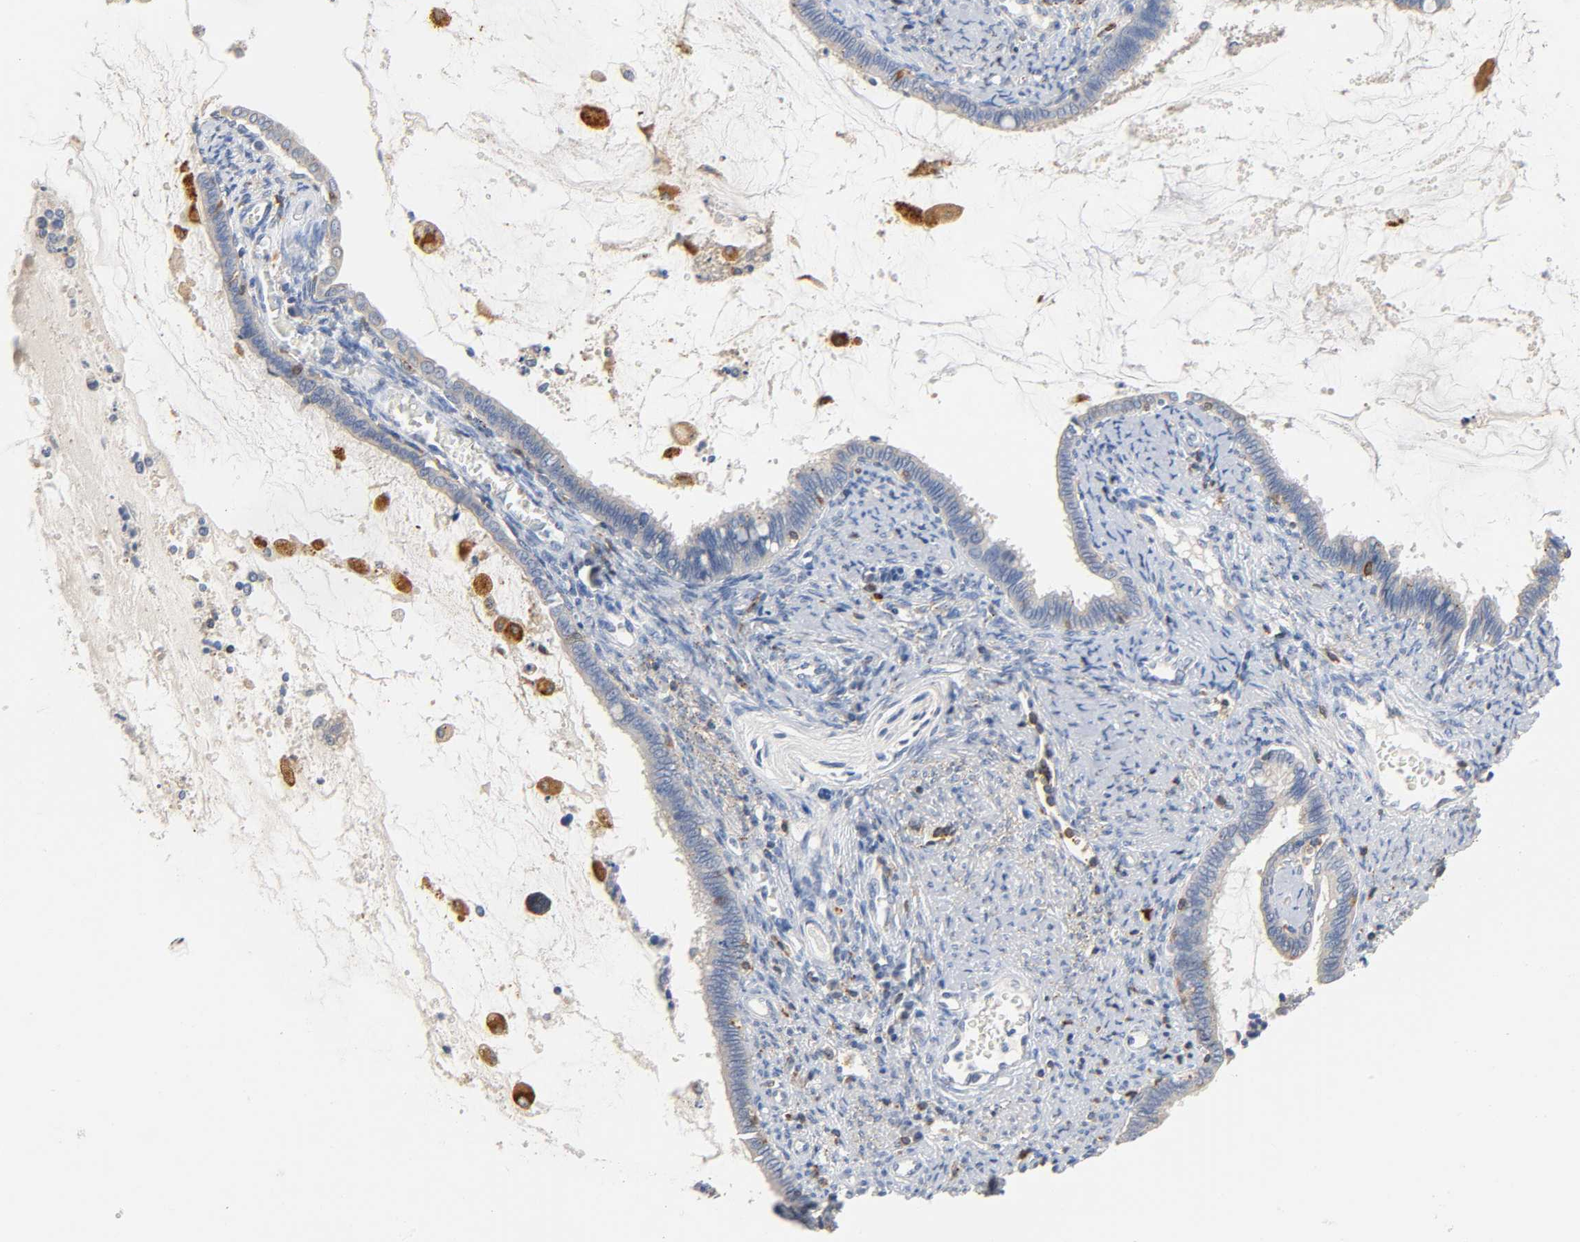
{"staining": {"intensity": "negative", "quantity": "none", "location": "none"}, "tissue": "cervical cancer", "cell_type": "Tumor cells", "image_type": "cancer", "snomed": [{"axis": "morphology", "description": "Adenocarcinoma, NOS"}, {"axis": "topography", "description": "Cervix"}], "caption": "Immunohistochemistry image of cervical cancer (adenocarcinoma) stained for a protein (brown), which exhibits no expression in tumor cells. (DAB (3,3'-diaminobenzidine) immunohistochemistry with hematoxylin counter stain).", "gene": "UCKL1", "patient": {"sex": "female", "age": 44}}